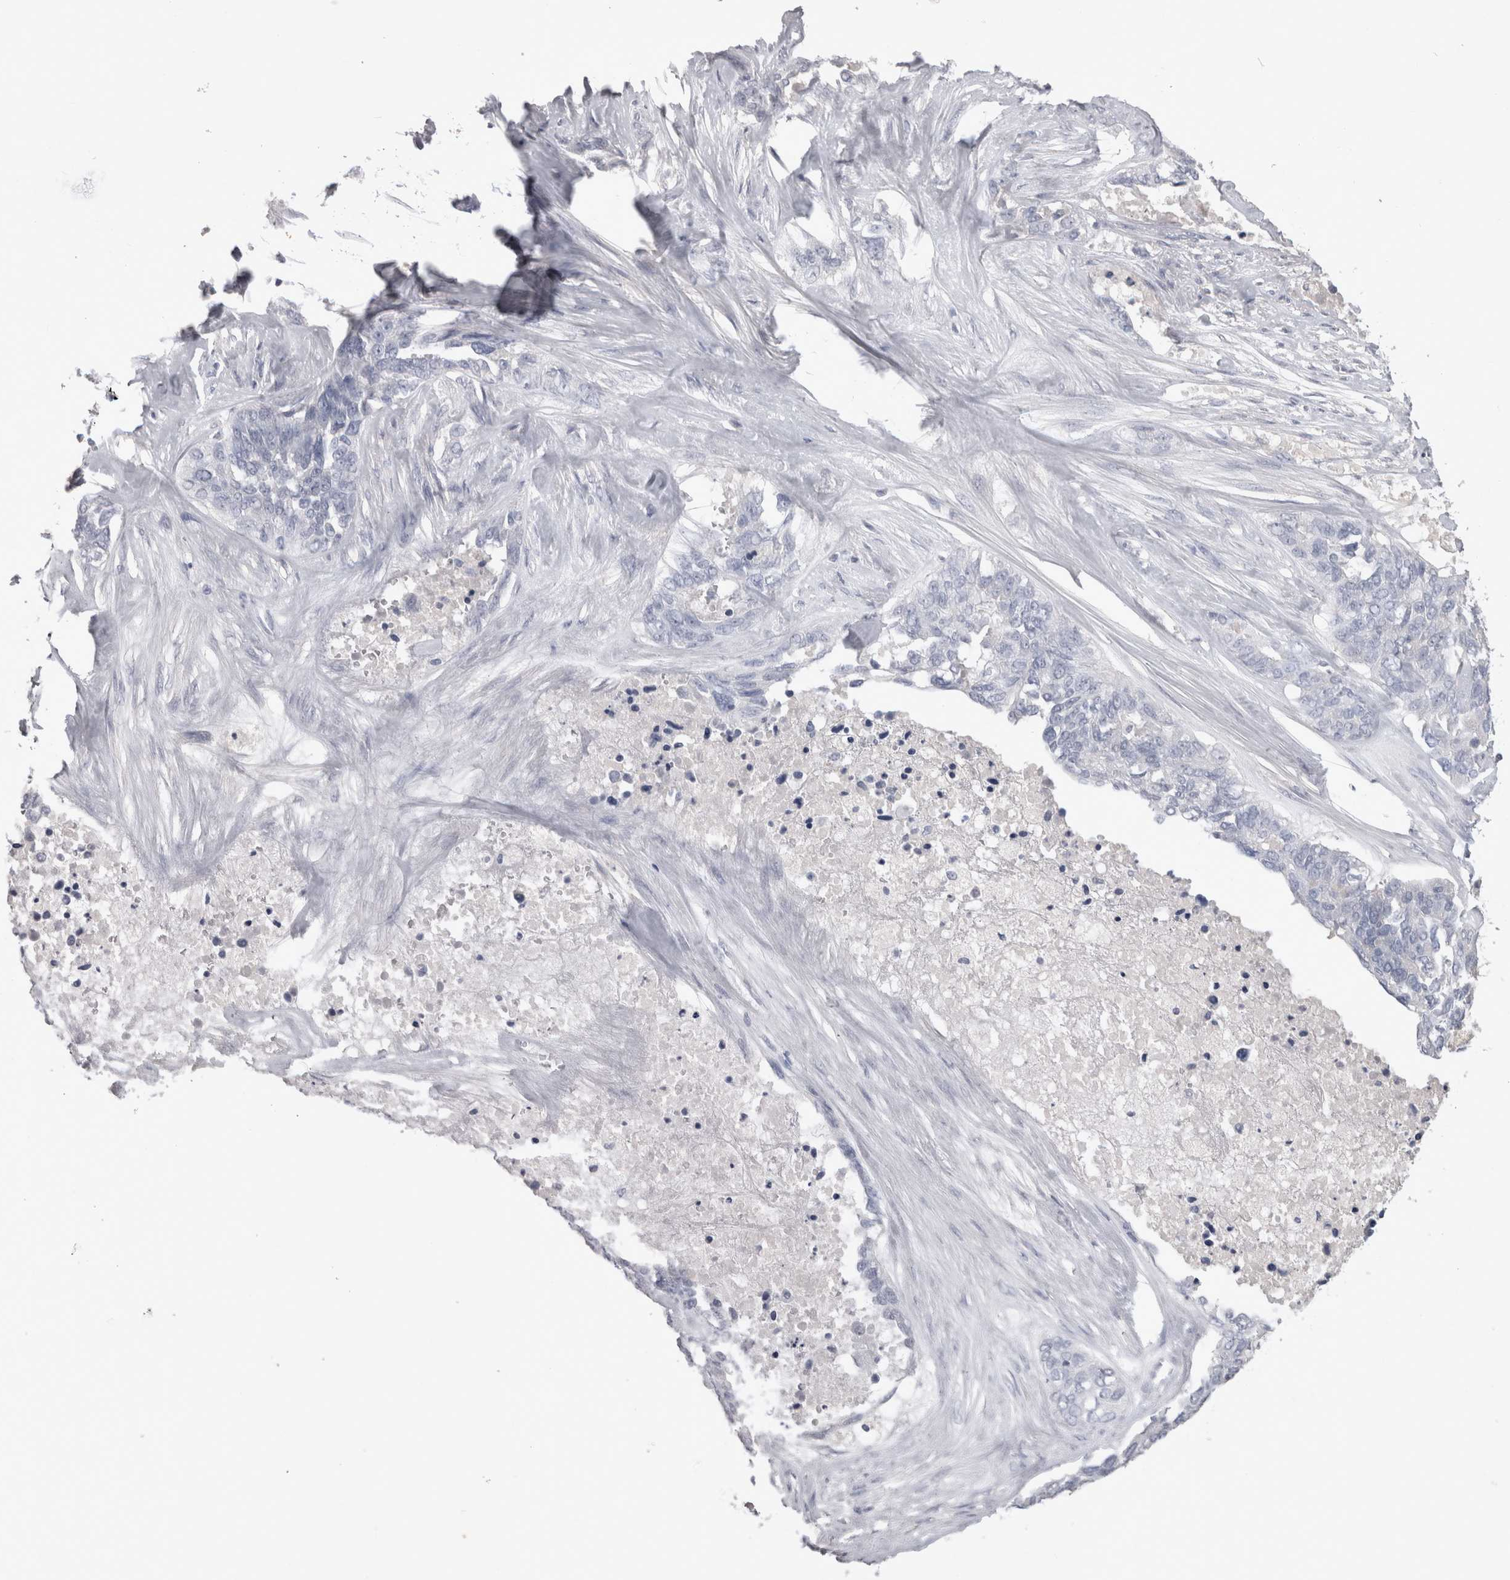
{"staining": {"intensity": "negative", "quantity": "none", "location": "none"}, "tissue": "ovarian cancer", "cell_type": "Tumor cells", "image_type": "cancer", "snomed": [{"axis": "morphology", "description": "Cystadenocarcinoma, serous, NOS"}, {"axis": "topography", "description": "Ovary"}], "caption": "Human ovarian cancer stained for a protein using IHC reveals no positivity in tumor cells.", "gene": "ADAM2", "patient": {"sex": "female", "age": 44}}